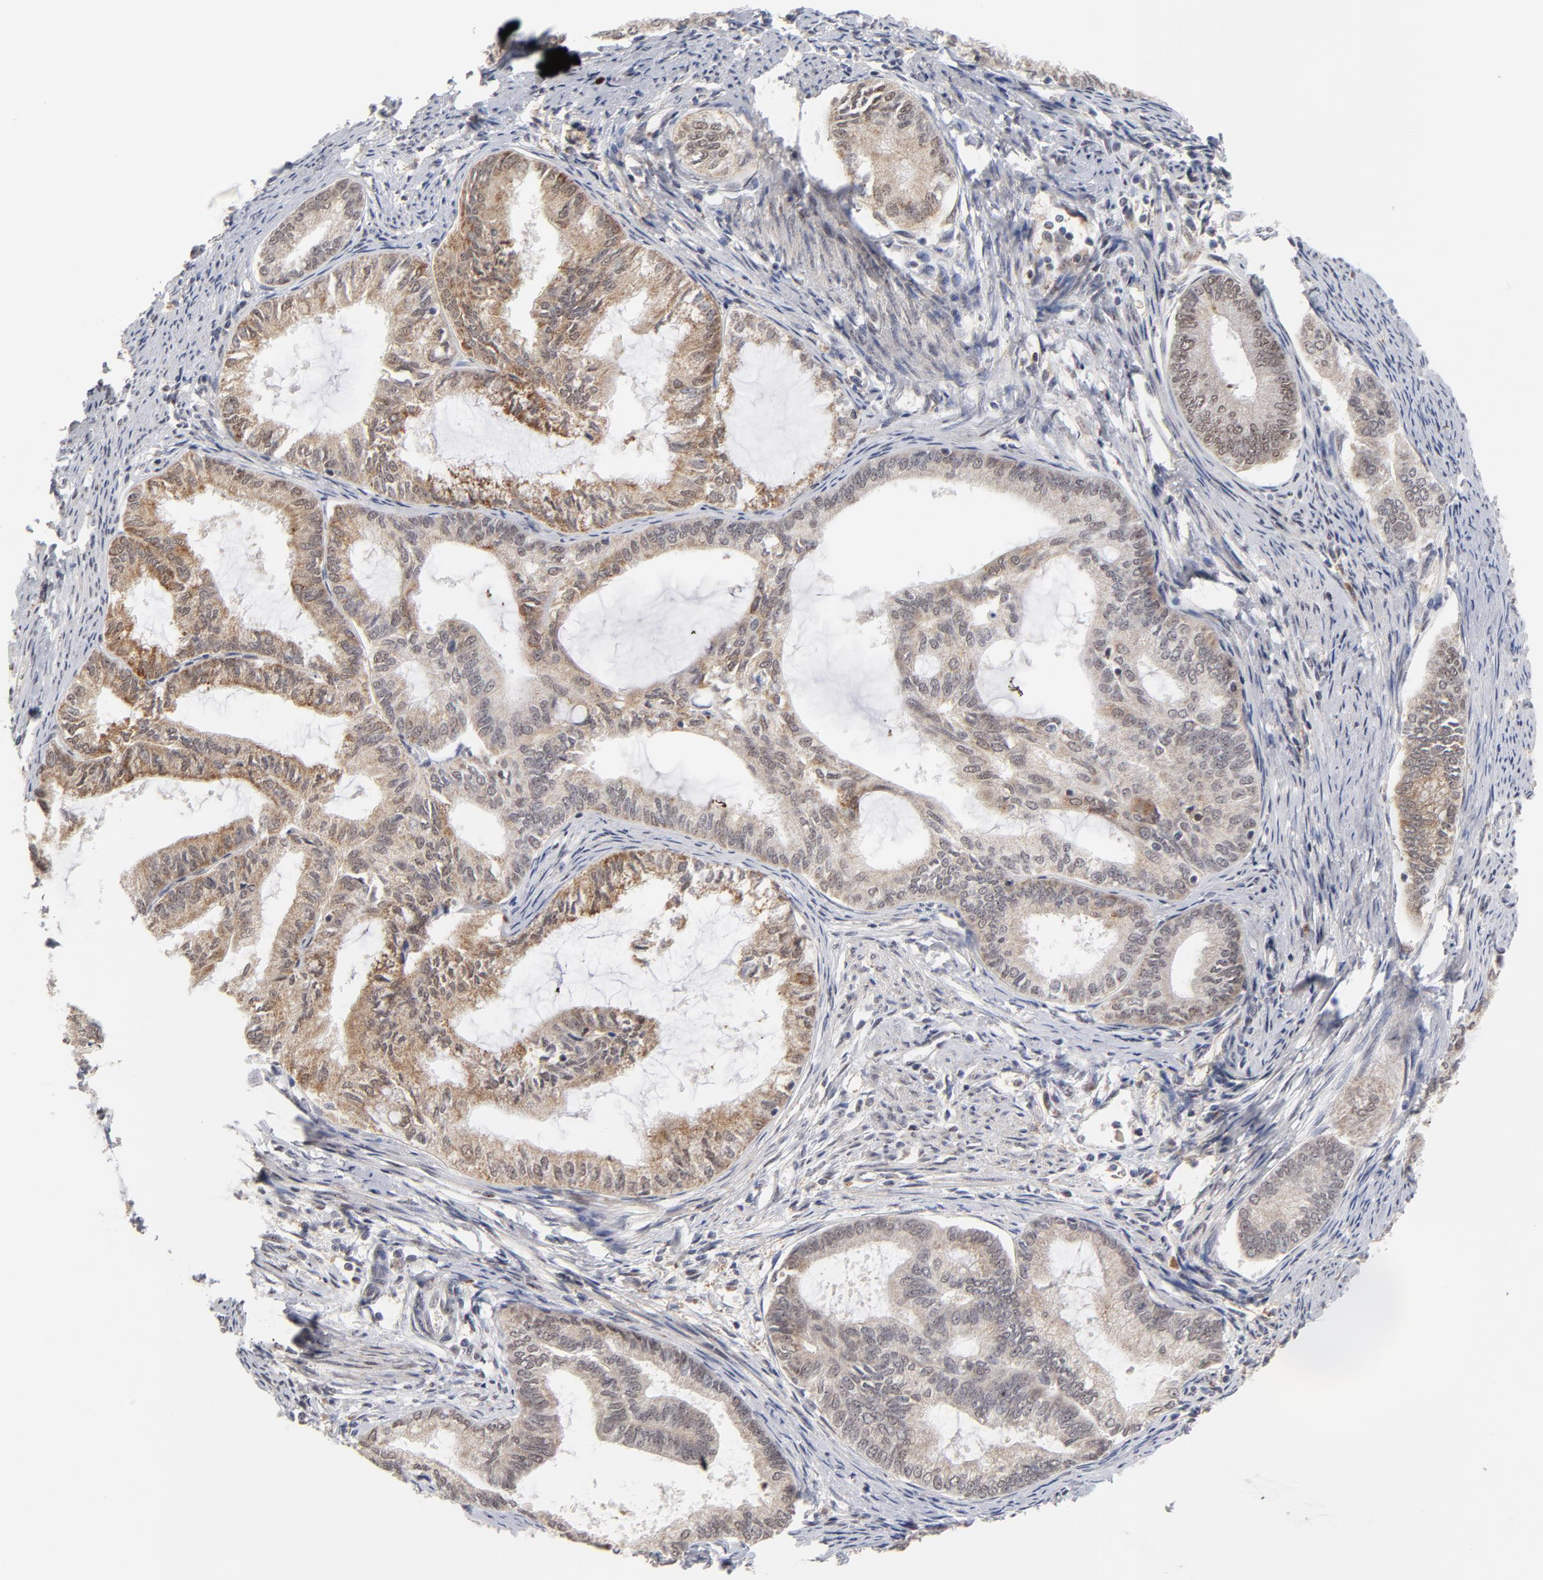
{"staining": {"intensity": "weak", "quantity": "25%-75%", "location": "cytoplasmic/membranous"}, "tissue": "endometrial cancer", "cell_type": "Tumor cells", "image_type": "cancer", "snomed": [{"axis": "morphology", "description": "Adenocarcinoma, NOS"}, {"axis": "topography", "description": "Endometrium"}], "caption": "This image displays endometrial cancer (adenocarcinoma) stained with immunohistochemistry to label a protein in brown. The cytoplasmic/membranous of tumor cells show weak positivity for the protein. Nuclei are counter-stained blue.", "gene": "ZNF419", "patient": {"sex": "female", "age": 86}}